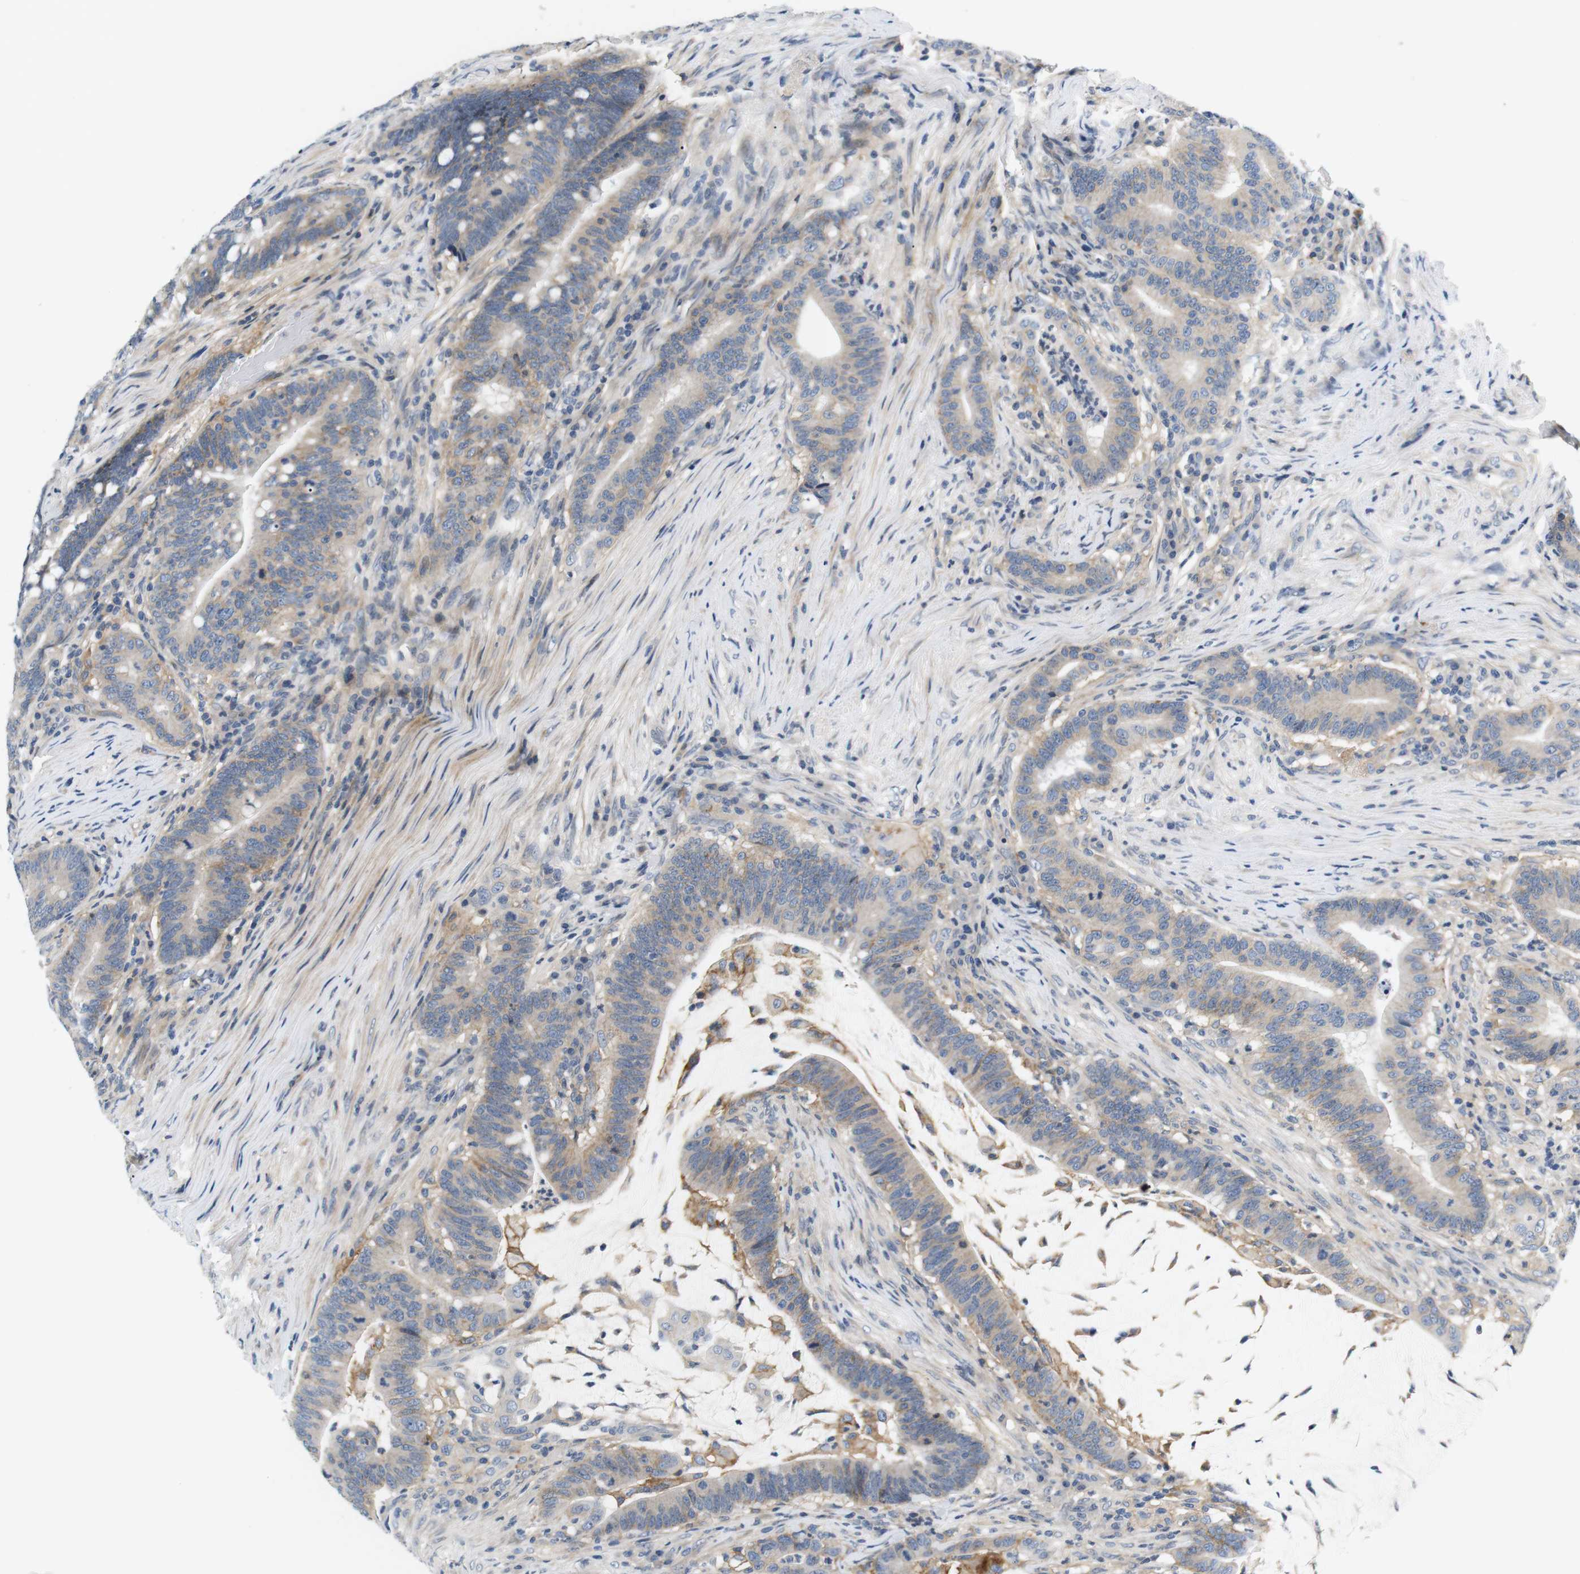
{"staining": {"intensity": "moderate", "quantity": "<25%", "location": "cytoplasmic/membranous"}, "tissue": "colorectal cancer", "cell_type": "Tumor cells", "image_type": "cancer", "snomed": [{"axis": "morphology", "description": "Normal tissue, NOS"}, {"axis": "morphology", "description": "Adenocarcinoma, NOS"}, {"axis": "topography", "description": "Colon"}], "caption": "A high-resolution histopathology image shows immunohistochemistry (IHC) staining of colorectal cancer, which exhibits moderate cytoplasmic/membranous expression in about <25% of tumor cells. Using DAB (brown) and hematoxylin (blue) stains, captured at high magnification using brightfield microscopy.", "gene": "SLC30A1", "patient": {"sex": "female", "age": 66}}